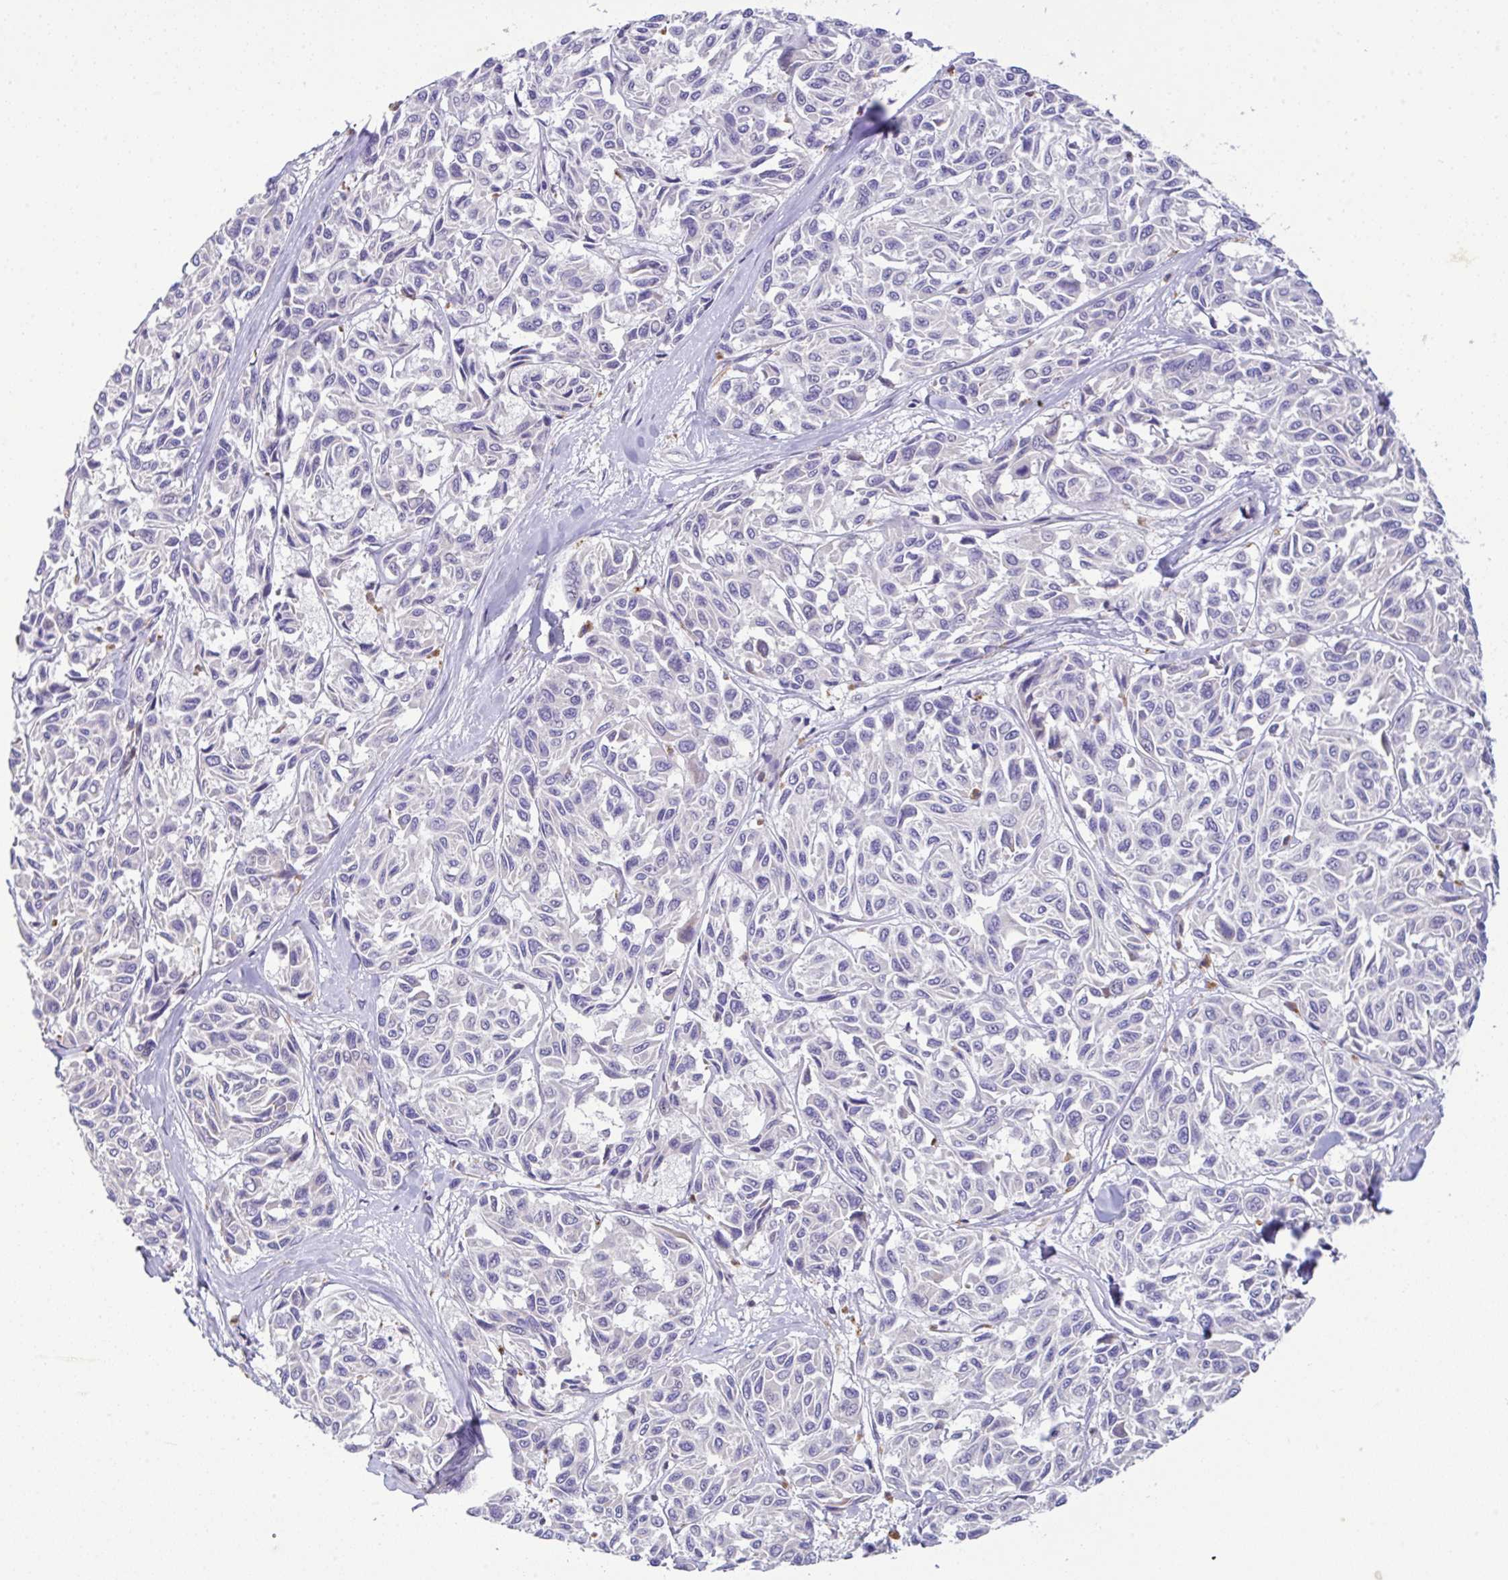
{"staining": {"intensity": "negative", "quantity": "none", "location": "none"}, "tissue": "melanoma", "cell_type": "Tumor cells", "image_type": "cancer", "snomed": [{"axis": "morphology", "description": "Malignant melanoma, NOS"}, {"axis": "topography", "description": "Skin"}], "caption": "An immunohistochemistry micrograph of melanoma is shown. There is no staining in tumor cells of melanoma.", "gene": "EPN3", "patient": {"sex": "female", "age": 66}}